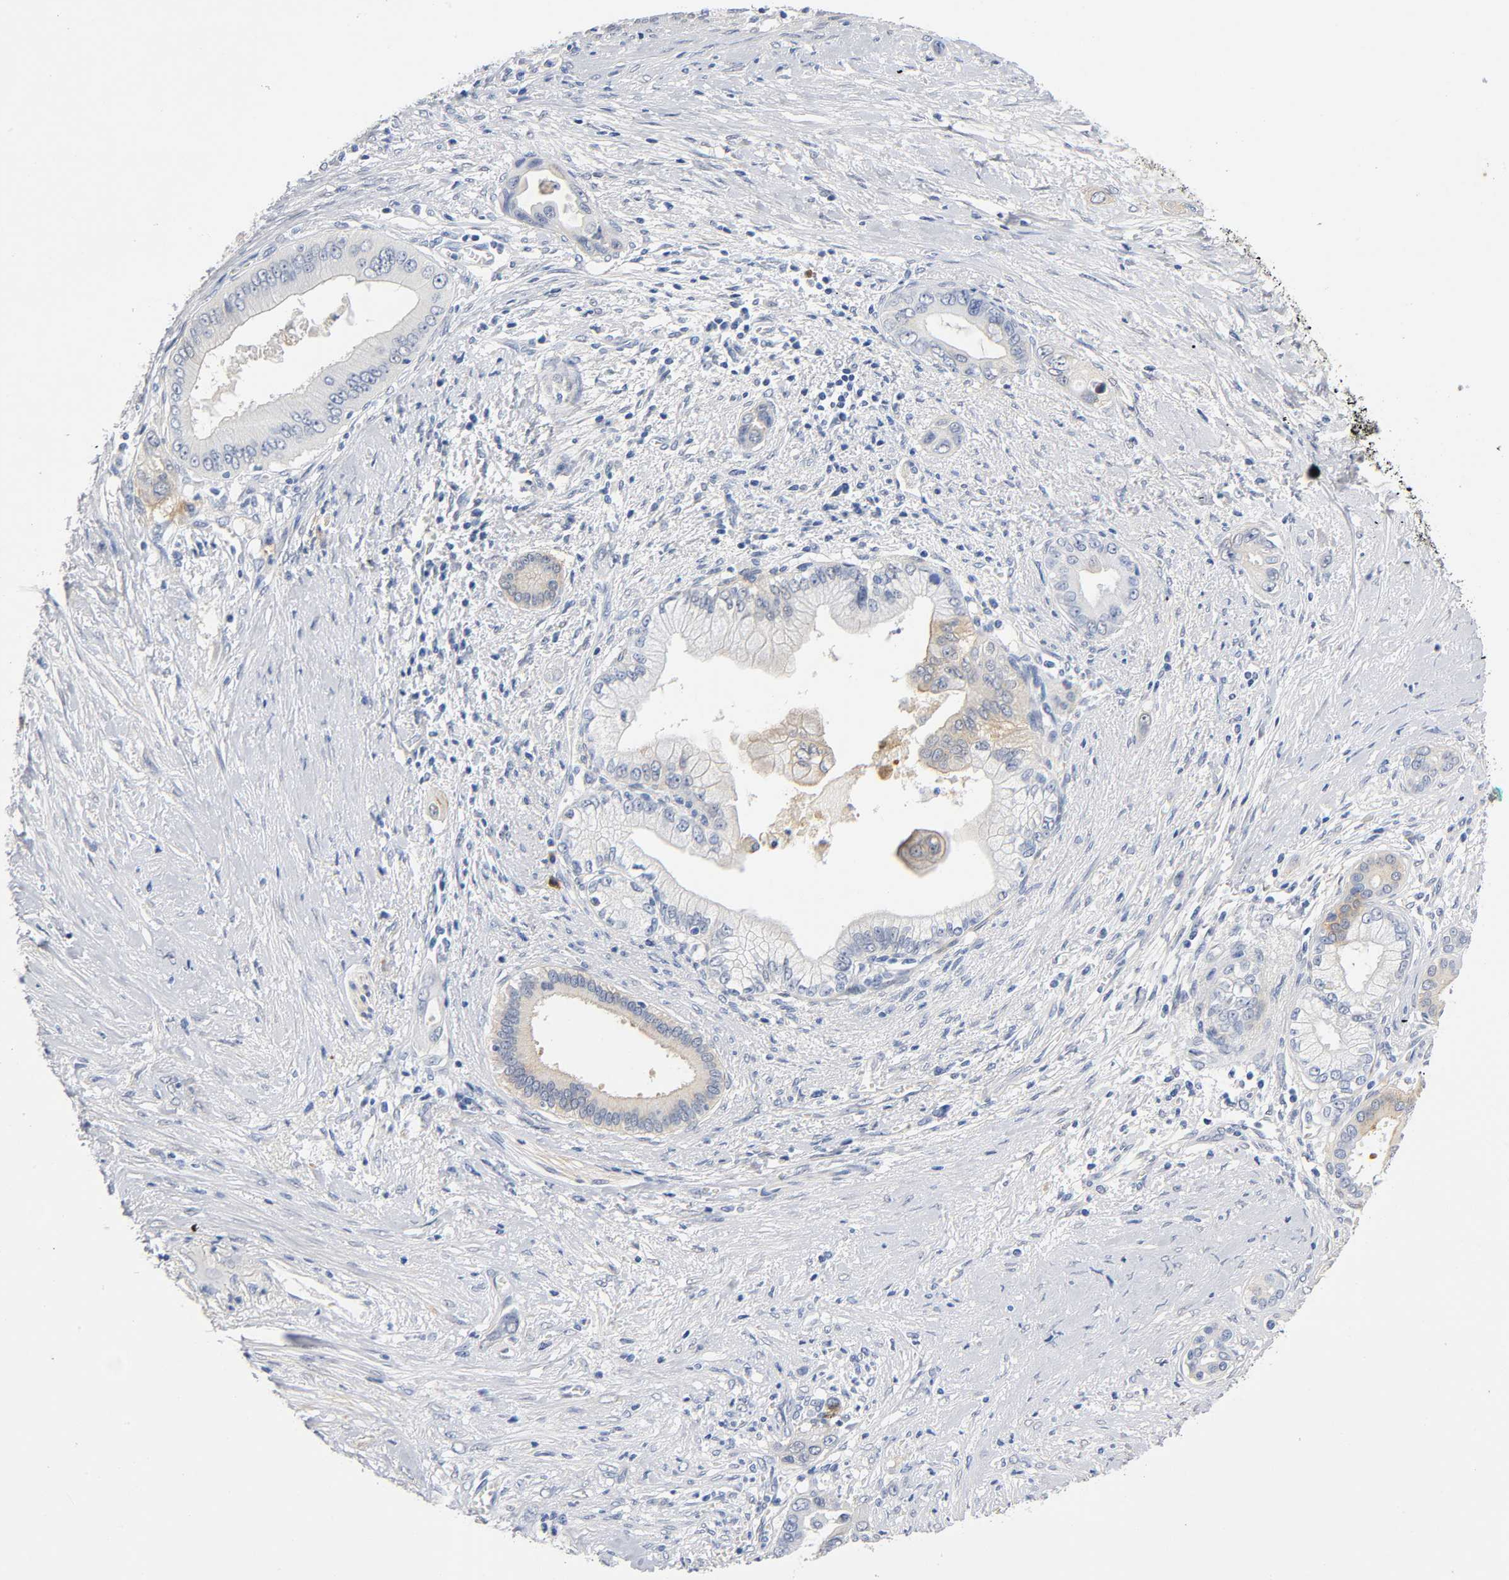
{"staining": {"intensity": "weak", "quantity": "<25%", "location": "cytoplasmic/membranous"}, "tissue": "pancreatic cancer", "cell_type": "Tumor cells", "image_type": "cancer", "snomed": [{"axis": "morphology", "description": "Adenocarcinoma, NOS"}, {"axis": "topography", "description": "Pancreas"}], "caption": "An image of human pancreatic adenocarcinoma is negative for staining in tumor cells.", "gene": "TNC", "patient": {"sex": "male", "age": 59}}